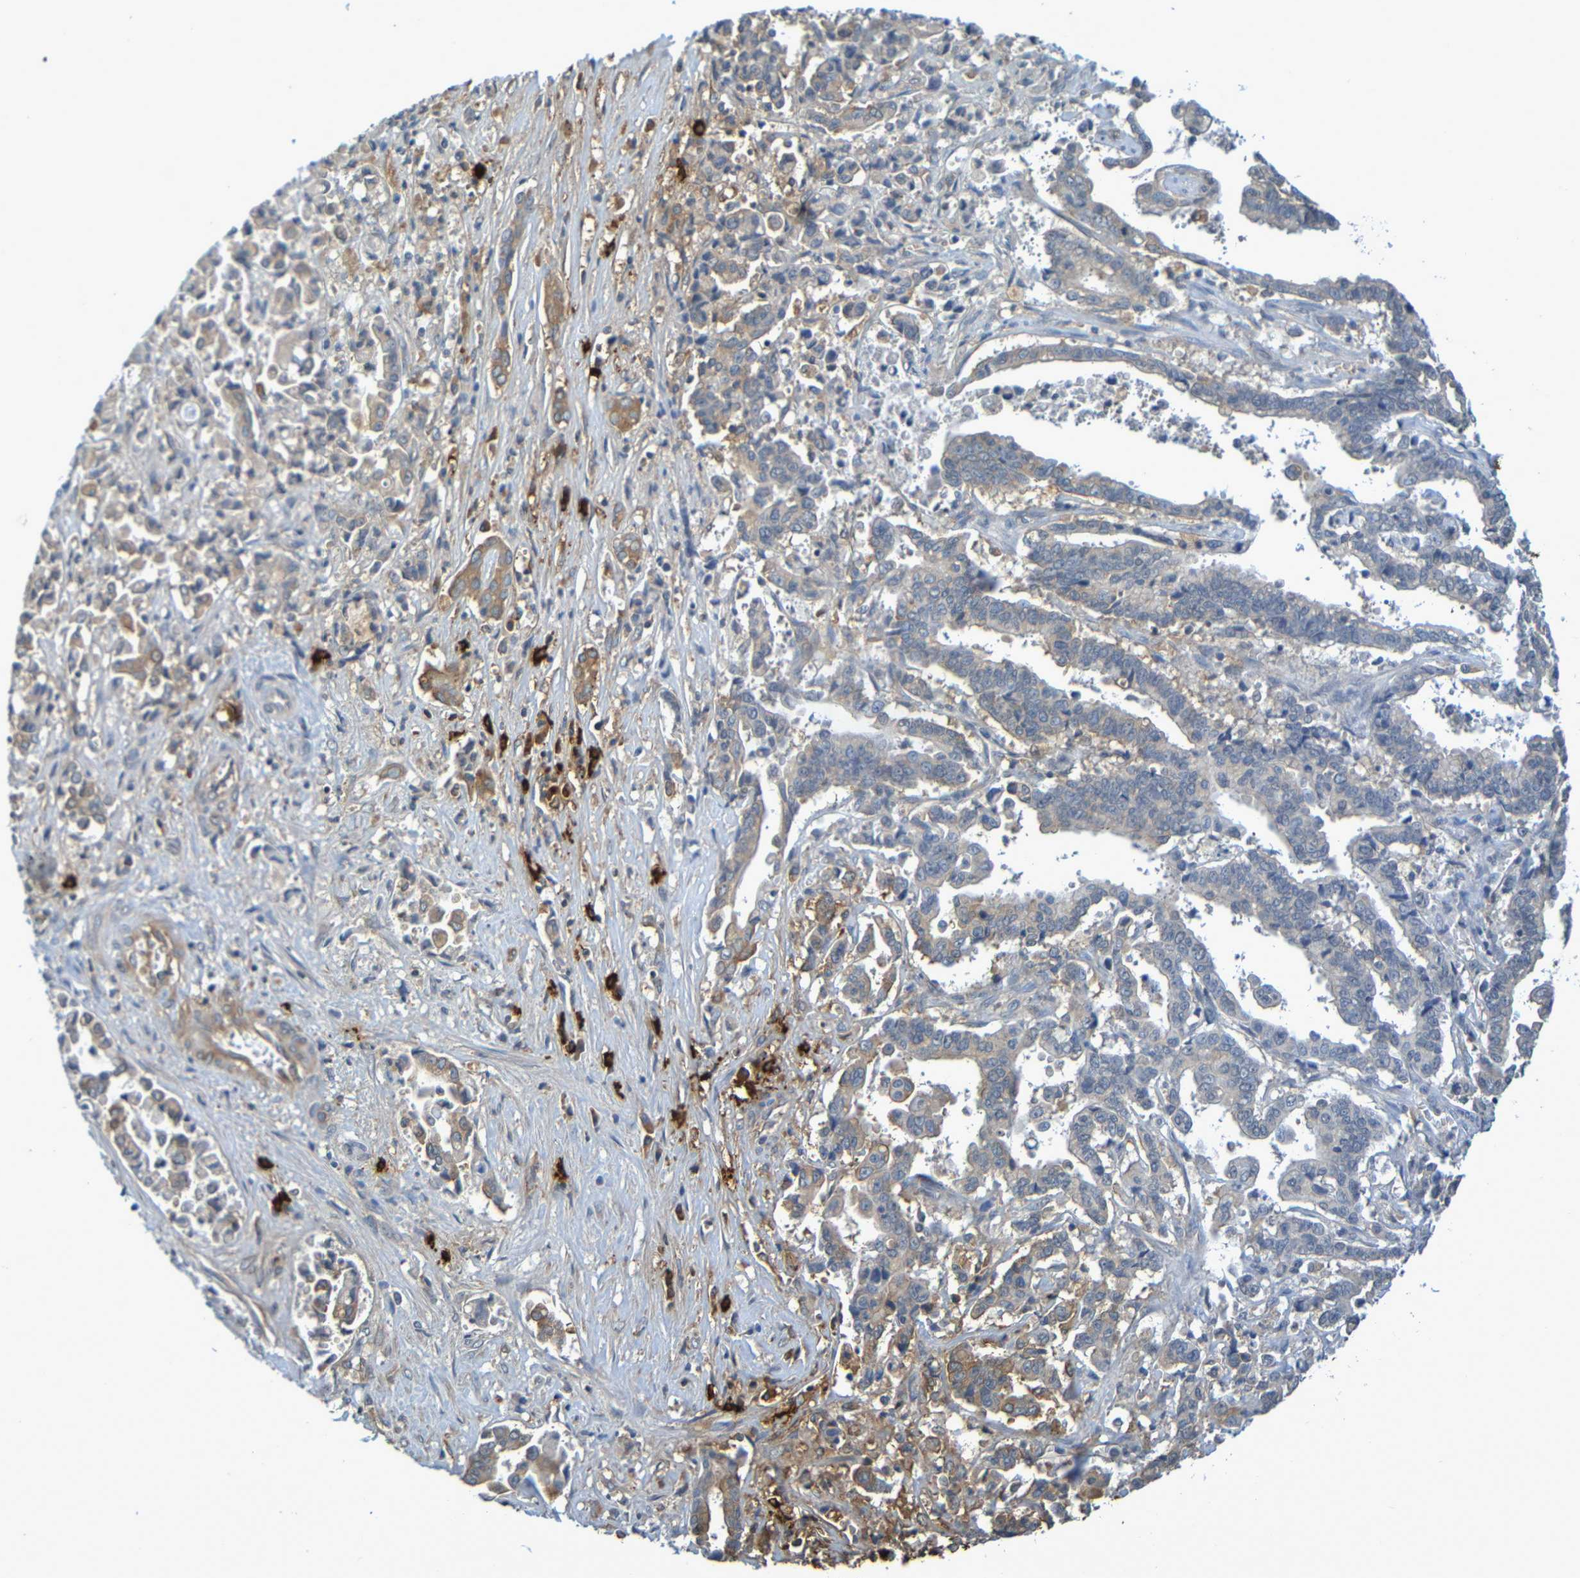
{"staining": {"intensity": "weak", "quantity": "25%-75%", "location": "cytoplasmic/membranous"}, "tissue": "liver cancer", "cell_type": "Tumor cells", "image_type": "cancer", "snomed": [{"axis": "morphology", "description": "Cholangiocarcinoma"}, {"axis": "topography", "description": "Liver"}], "caption": "This image reveals liver cholangiocarcinoma stained with immunohistochemistry (IHC) to label a protein in brown. The cytoplasmic/membranous of tumor cells show weak positivity for the protein. Nuclei are counter-stained blue.", "gene": "C3AR1", "patient": {"sex": "male", "age": 57}}